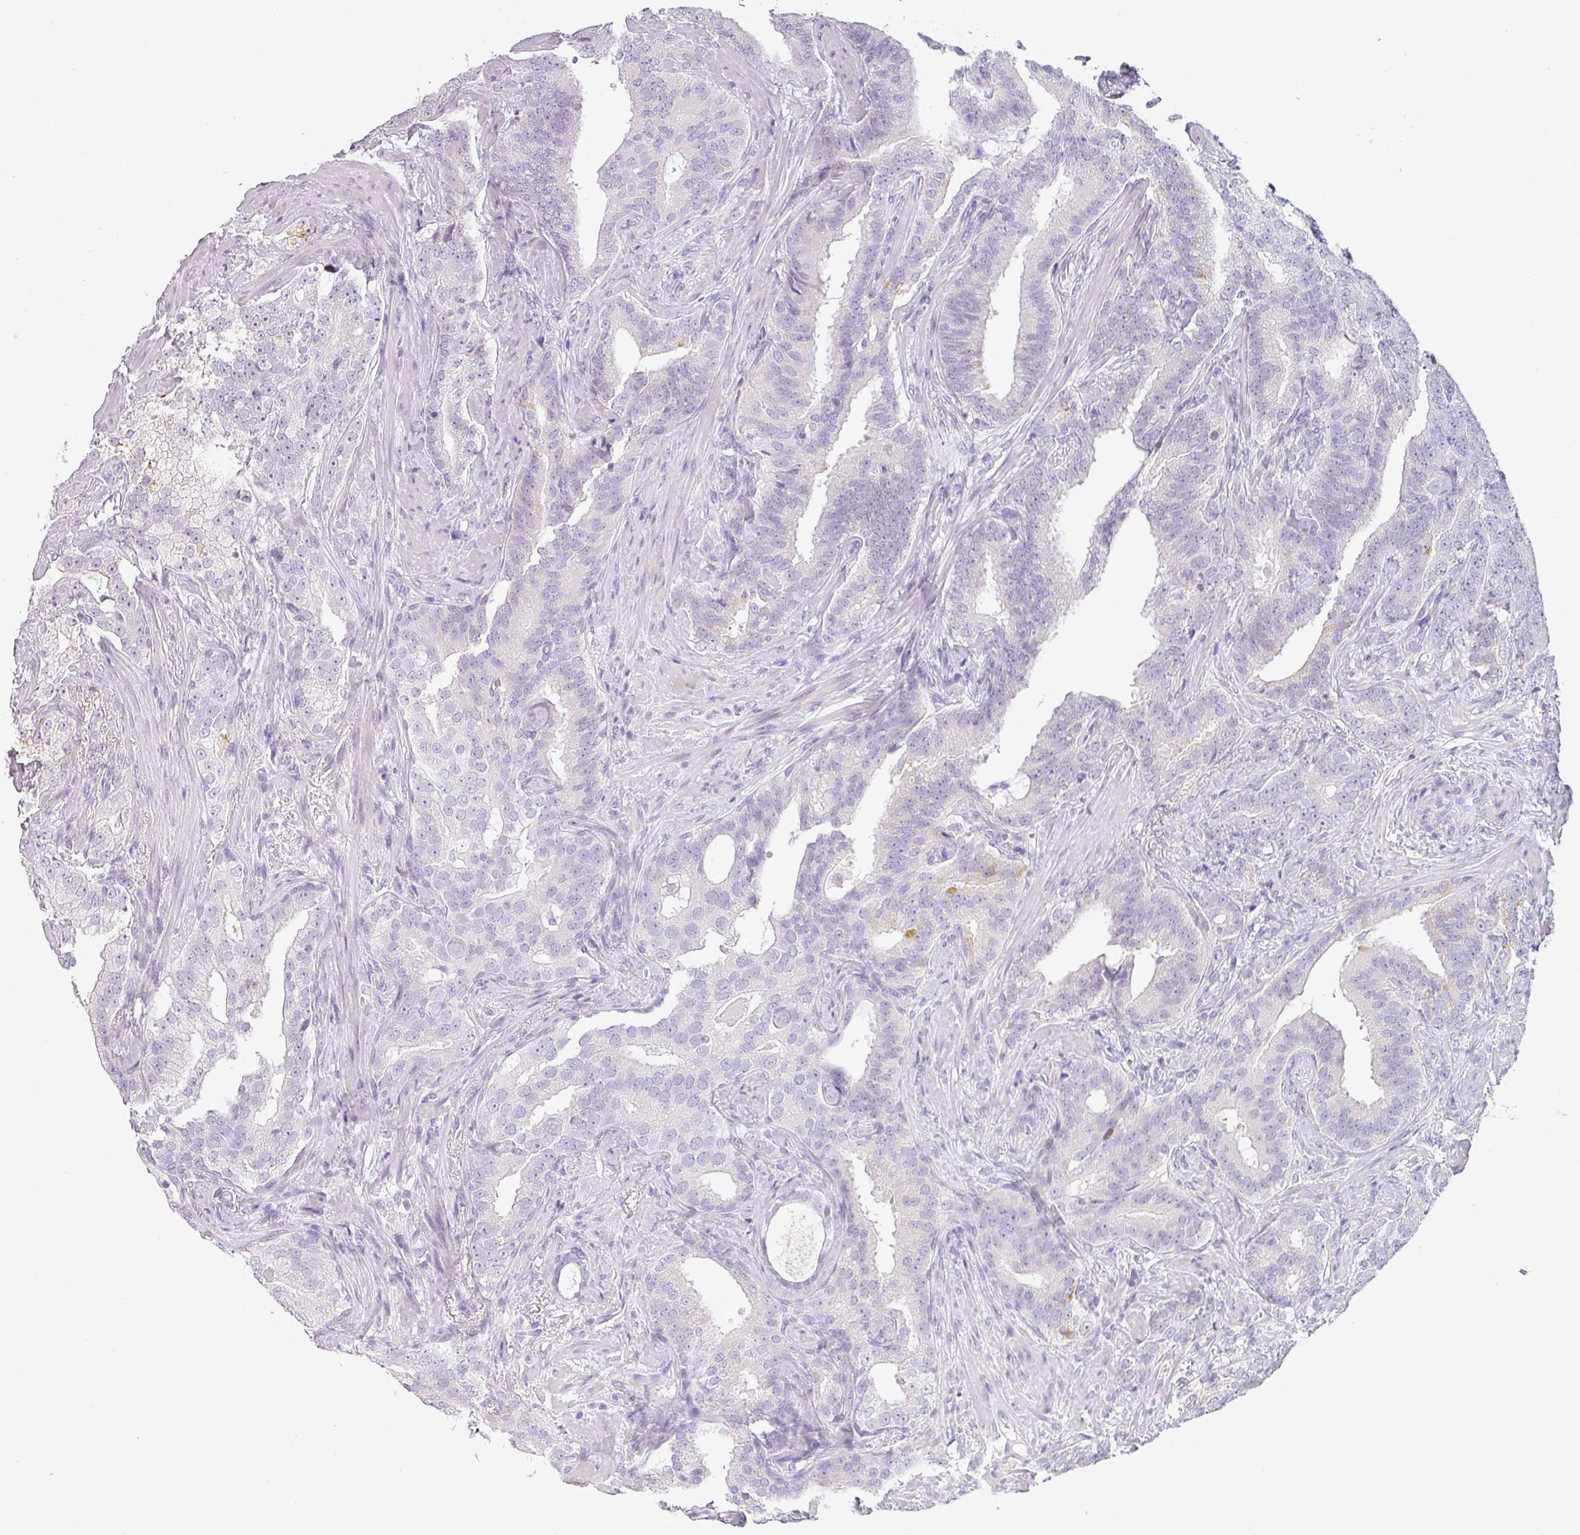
{"staining": {"intensity": "negative", "quantity": "none", "location": "none"}, "tissue": "prostate cancer", "cell_type": "Tumor cells", "image_type": "cancer", "snomed": [{"axis": "morphology", "description": "Adenocarcinoma, High grade"}, {"axis": "topography", "description": "Prostate"}], "caption": "DAB (3,3'-diaminobenzidine) immunohistochemical staining of human prostate adenocarcinoma (high-grade) displays no significant positivity in tumor cells. (DAB immunohistochemistry with hematoxylin counter stain).", "gene": "SFTPA1", "patient": {"sex": "male", "age": 64}}